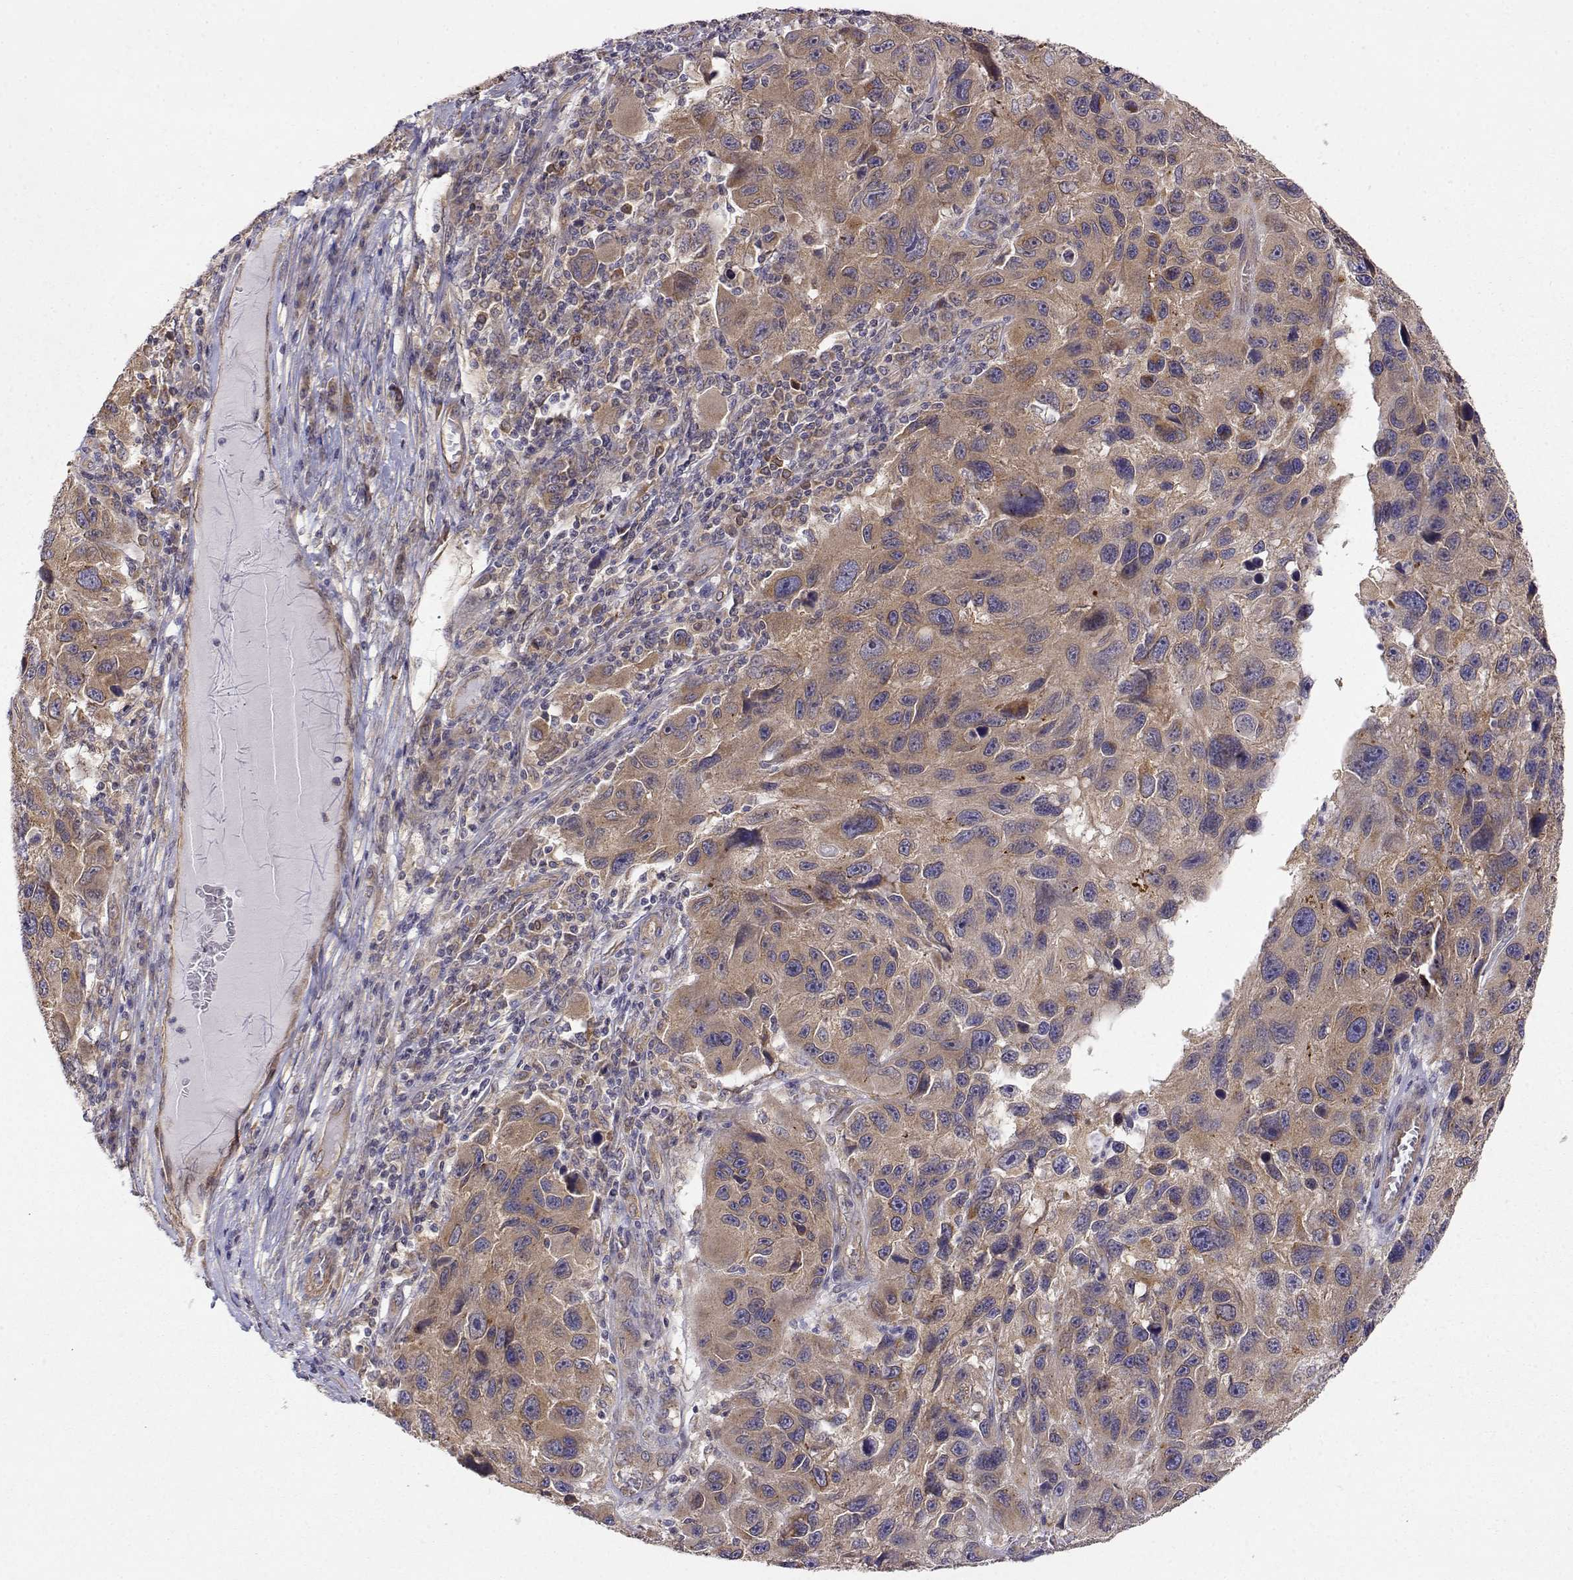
{"staining": {"intensity": "moderate", "quantity": ">75%", "location": "cytoplasmic/membranous"}, "tissue": "melanoma", "cell_type": "Tumor cells", "image_type": "cancer", "snomed": [{"axis": "morphology", "description": "Malignant melanoma, NOS"}, {"axis": "topography", "description": "Skin"}], "caption": "This image demonstrates IHC staining of malignant melanoma, with medium moderate cytoplasmic/membranous positivity in about >75% of tumor cells.", "gene": "PAIP1", "patient": {"sex": "male", "age": 53}}